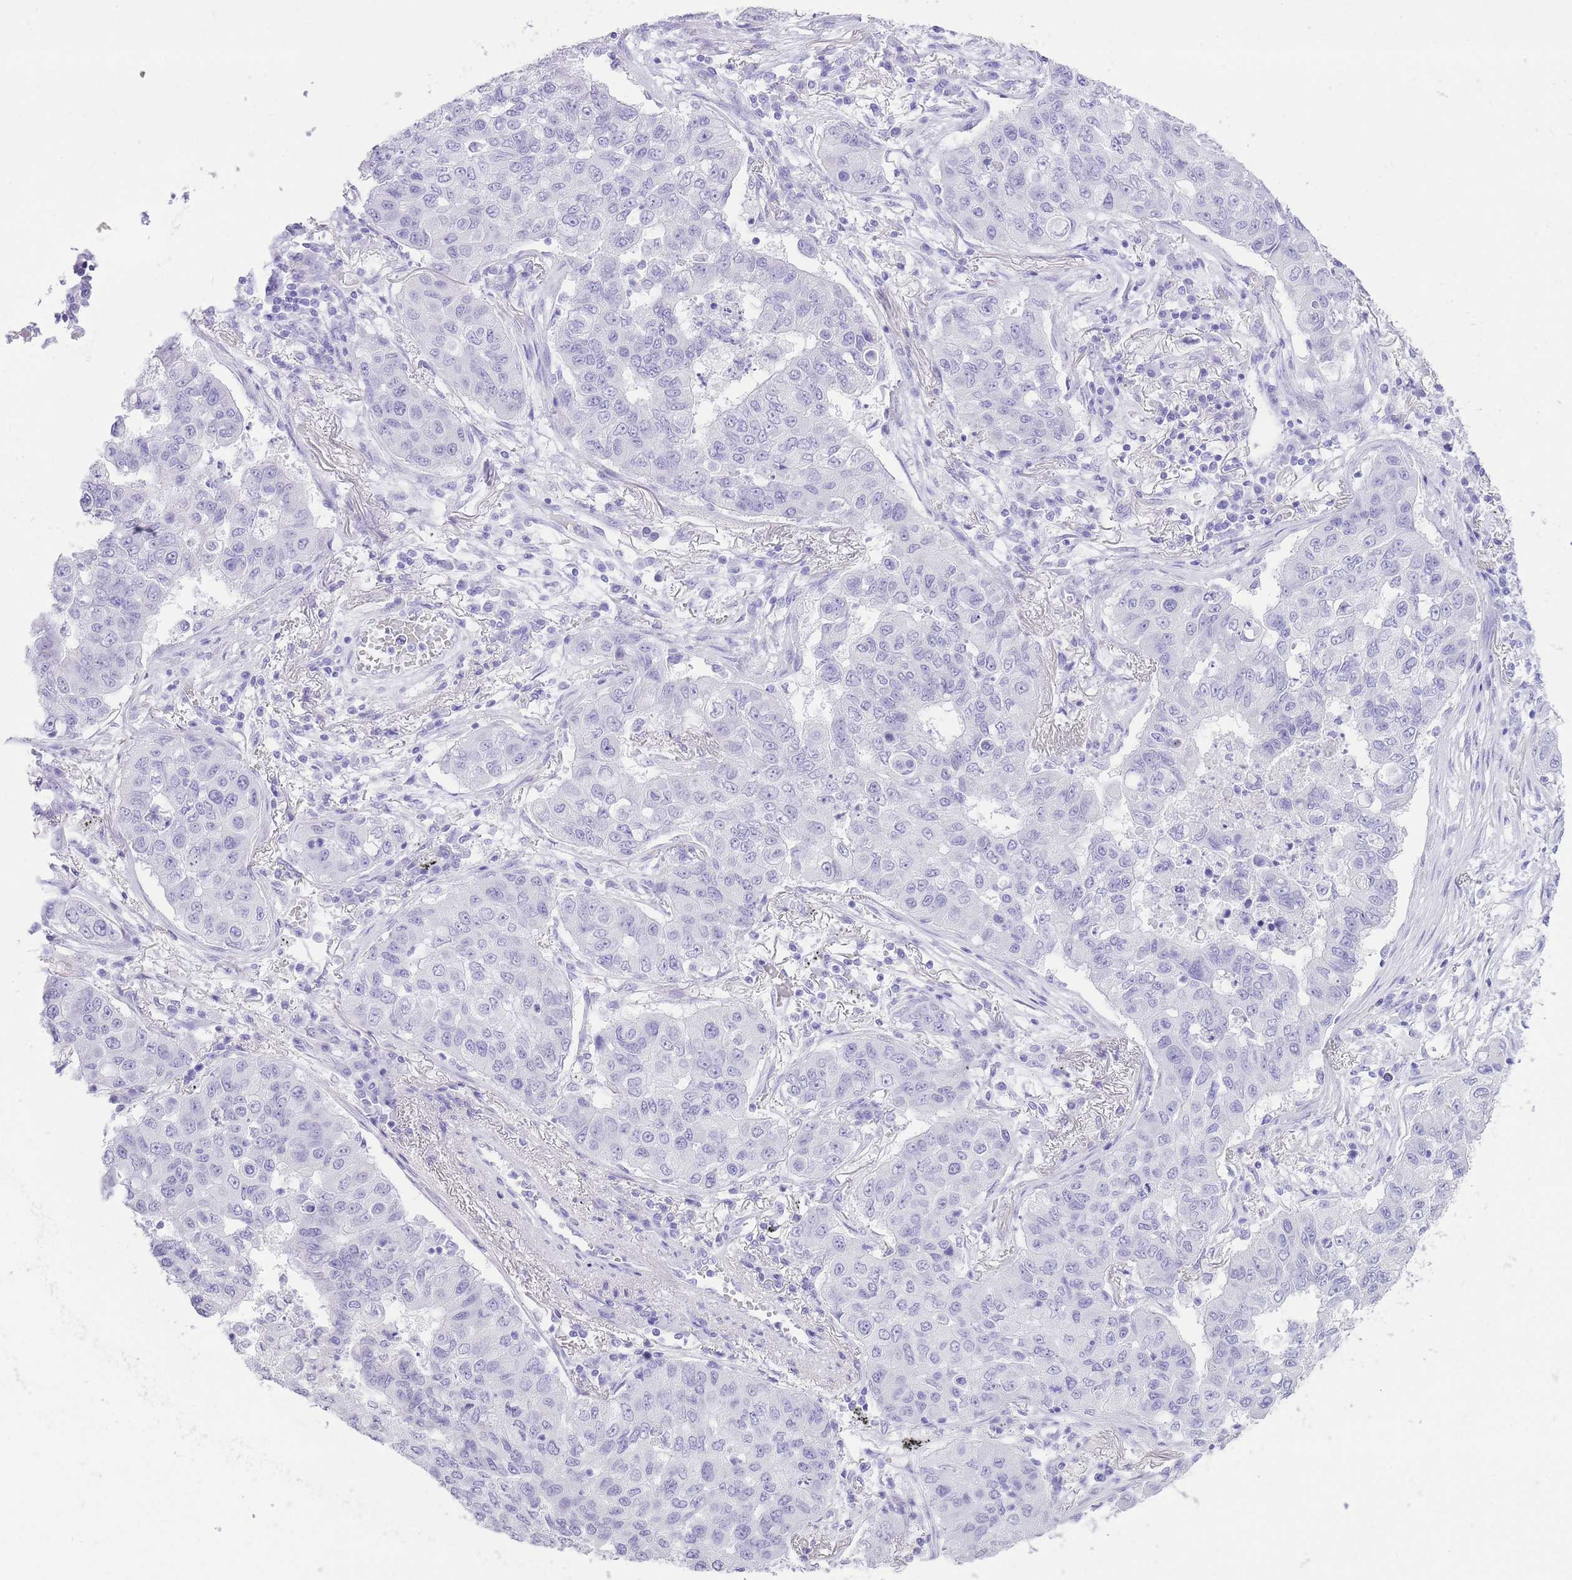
{"staining": {"intensity": "negative", "quantity": "none", "location": "none"}, "tissue": "lung cancer", "cell_type": "Tumor cells", "image_type": "cancer", "snomed": [{"axis": "morphology", "description": "Squamous cell carcinoma, NOS"}, {"axis": "topography", "description": "Lung"}], "caption": "High power microscopy image of an IHC micrograph of lung cancer, revealing no significant expression in tumor cells. (Brightfield microscopy of DAB immunohistochemistry (IHC) at high magnification).", "gene": "ELOA2", "patient": {"sex": "male", "age": 74}}